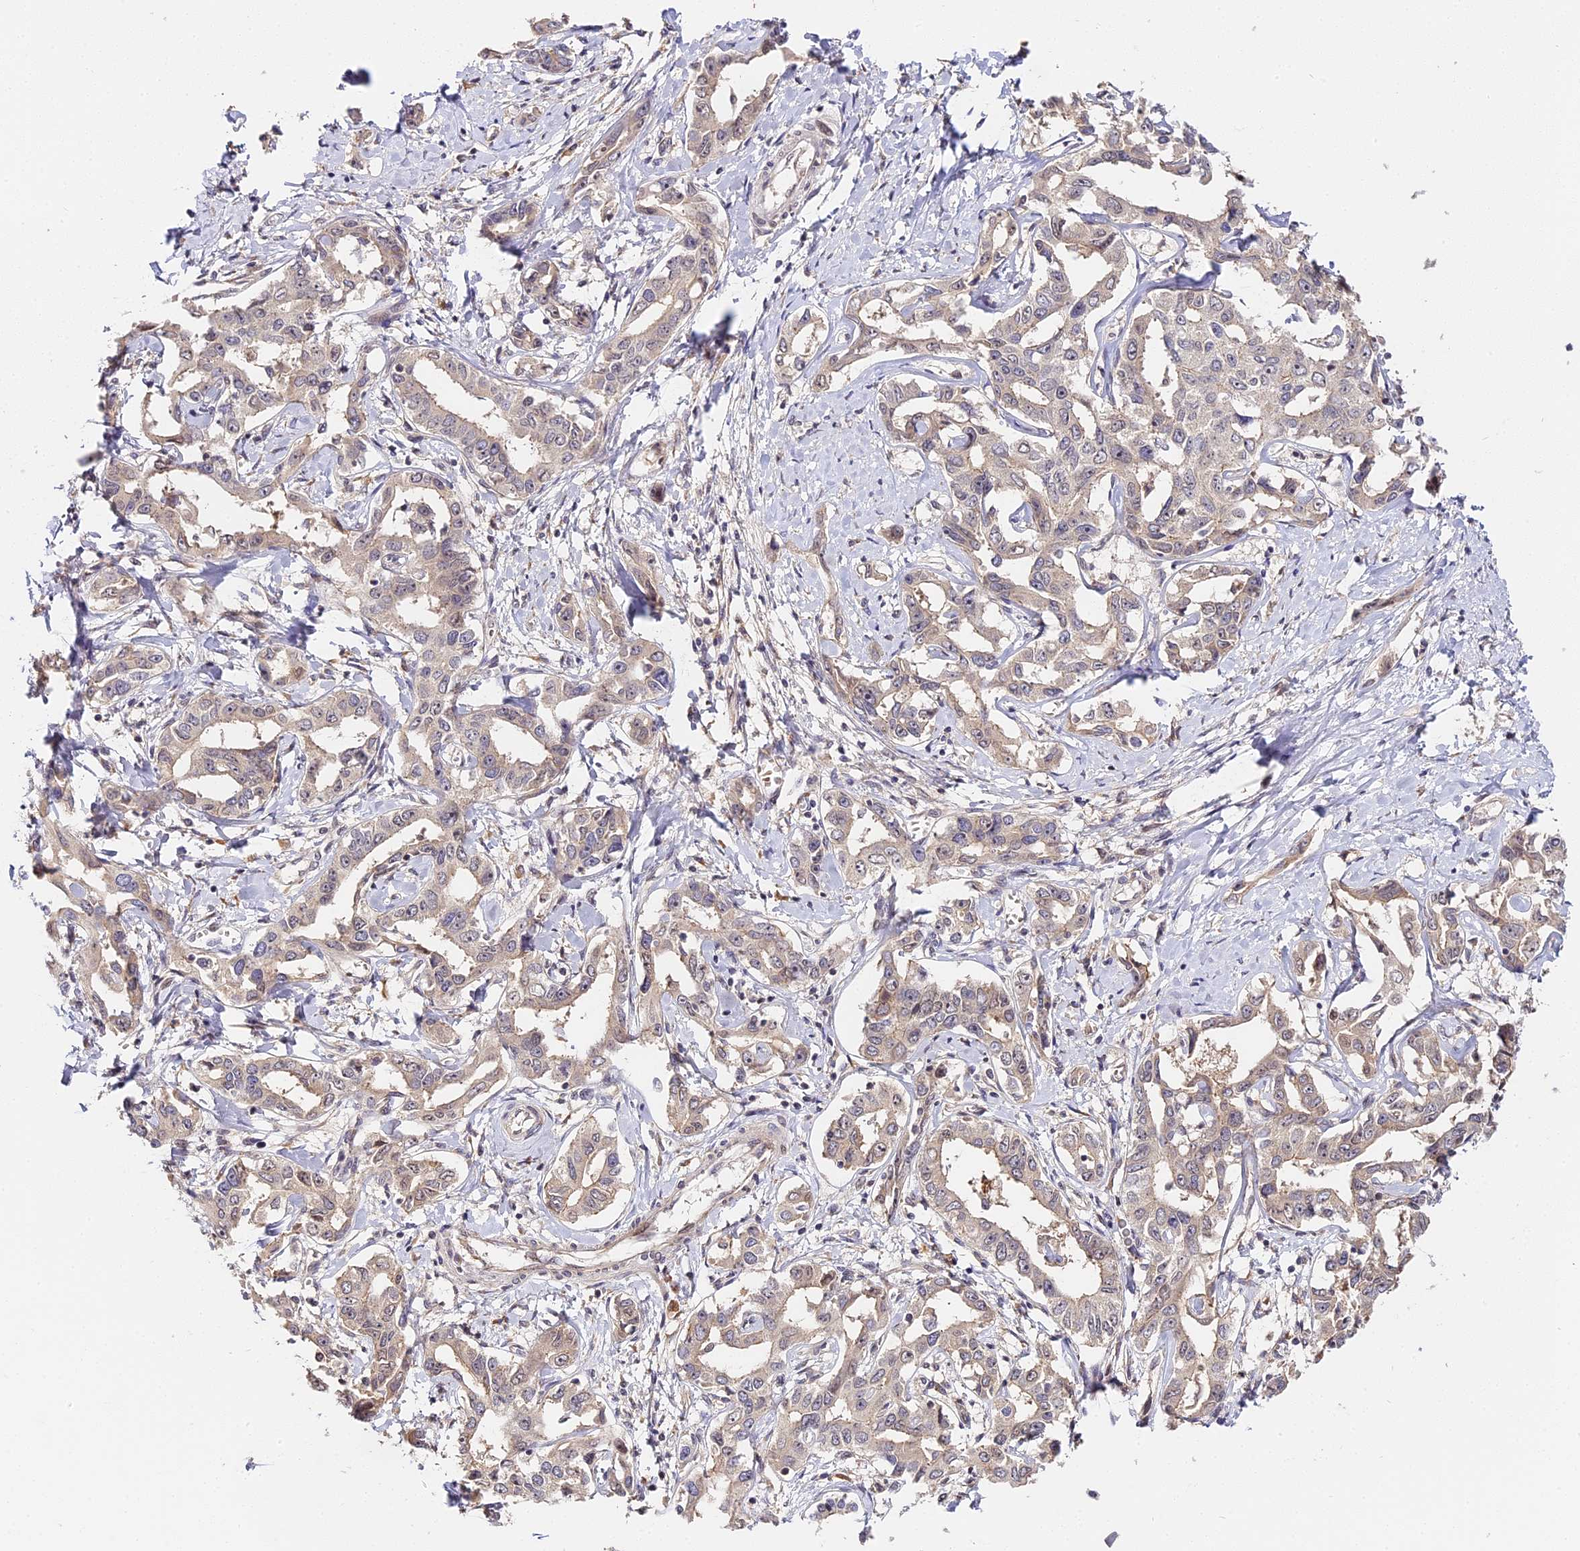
{"staining": {"intensity": "negative", "quantity": "none", "location": "none"}, "tissue": "liver cancer", "cell_type": "Tumor cells", "image_type": "cancer", "snomed": [{"axis": "morphology", "description": "Cholangiocarcinoma"}, {"axis": "topography", "description": "Liver"}], "caption": "Liver cancer (cholangiocarcinoma) stained for a protein using immunohistochemistry reveals no expression tumor cells.", "gene": "IMPACT", "patient": {"sex": "male", "age": 59}}